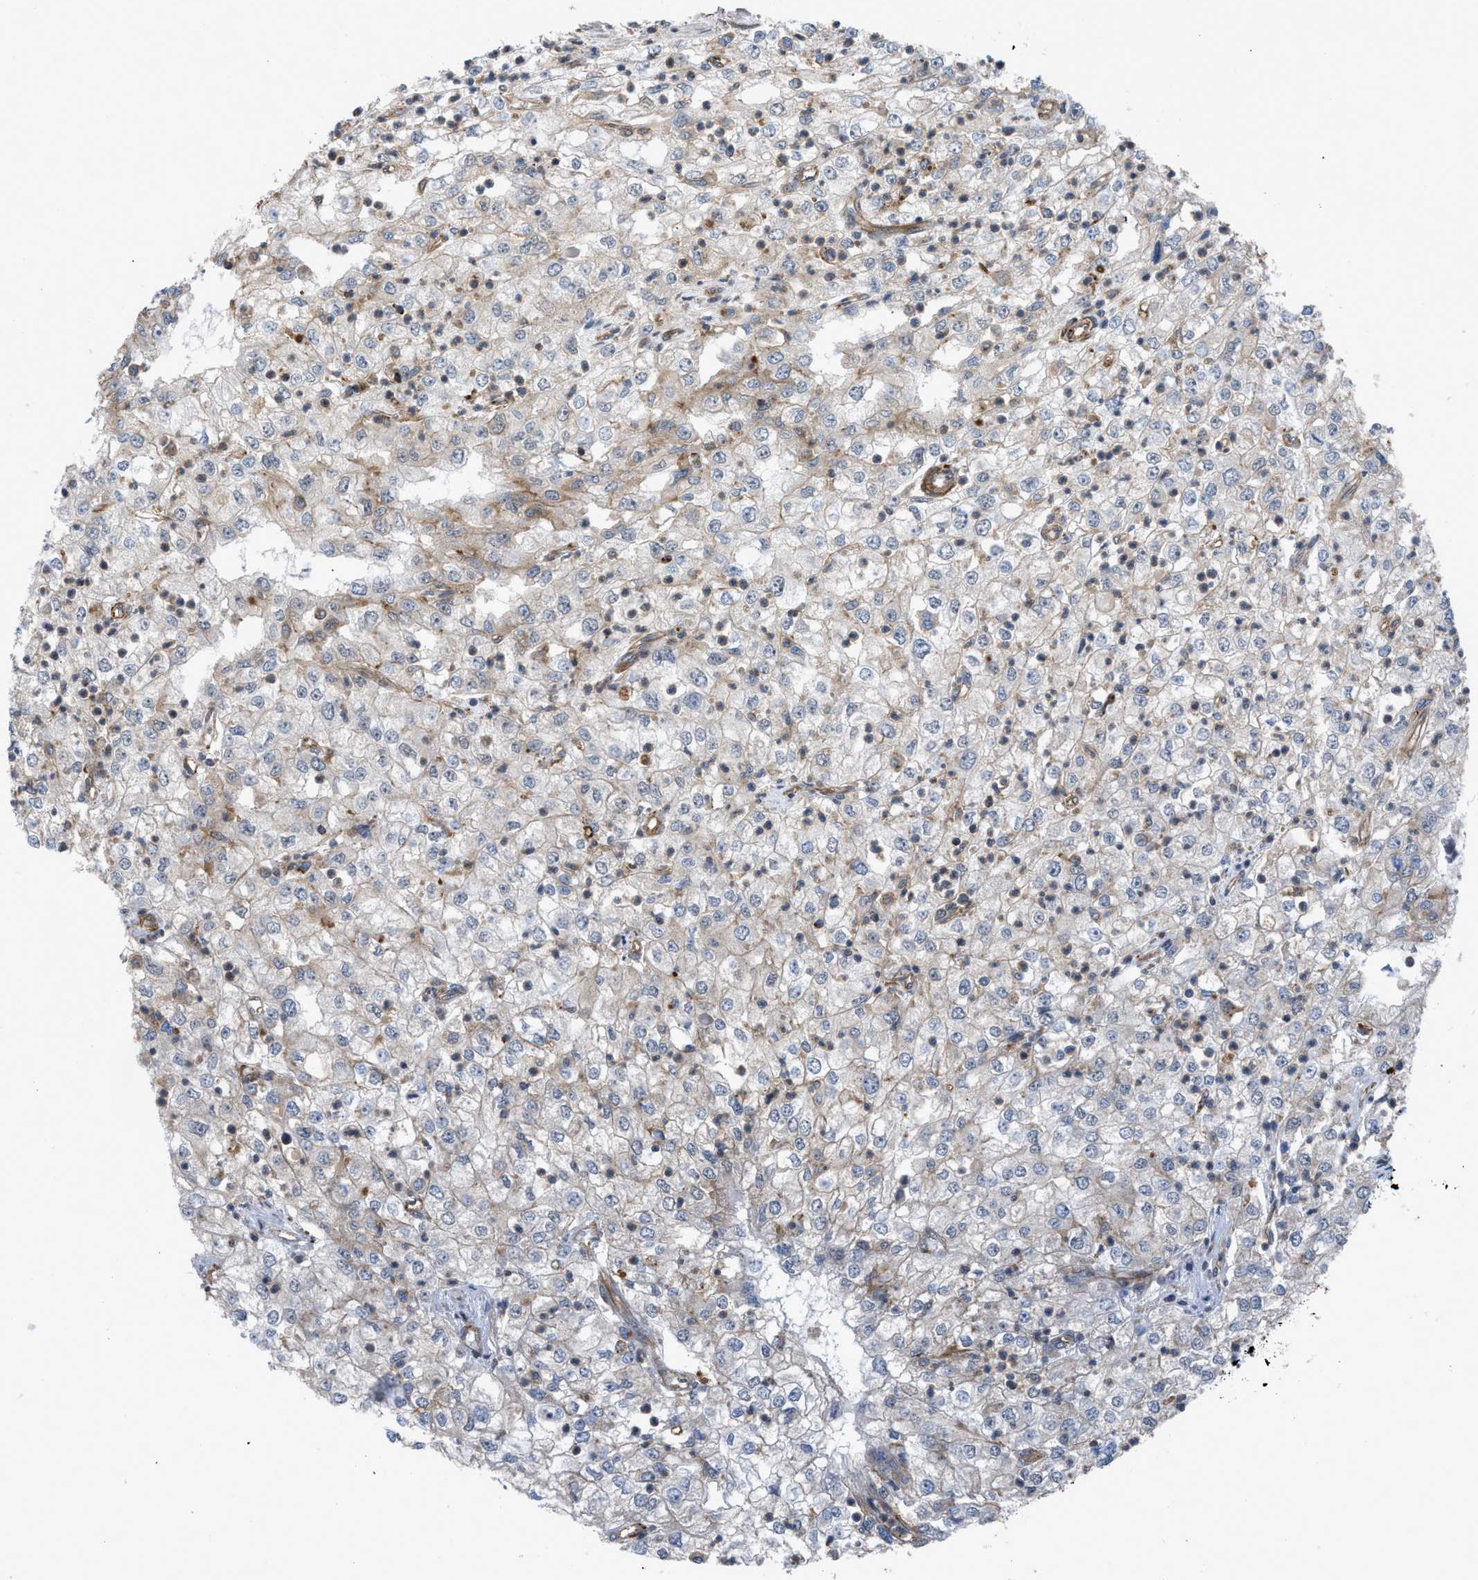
{"staining": {"intensity": "weak", "quantity": "25%-75%", "location": "cytoplasmic/membranous"}, "tissue": "renal cancer", "cell_type": "Tumor cells", "image_type": "cancer", "snomed": [{"axis": "morphology", "description": "Adenocarcinoma, NOS"}, {"axis": "topography", "description": "Kidney"}], "caption": "The photomicrograph demonstrates staining of renal cancer (adenocarcinoma), revealing weak cytoplasmic/membranous protein positivity (brown color) within tumor cells. (DAB (3,3'-diaminobenzidine) = brown stain, brightfield microscopy at high magnification).", "gene": "PTPRE", "patient": {"sex": "female", "age": 54}}